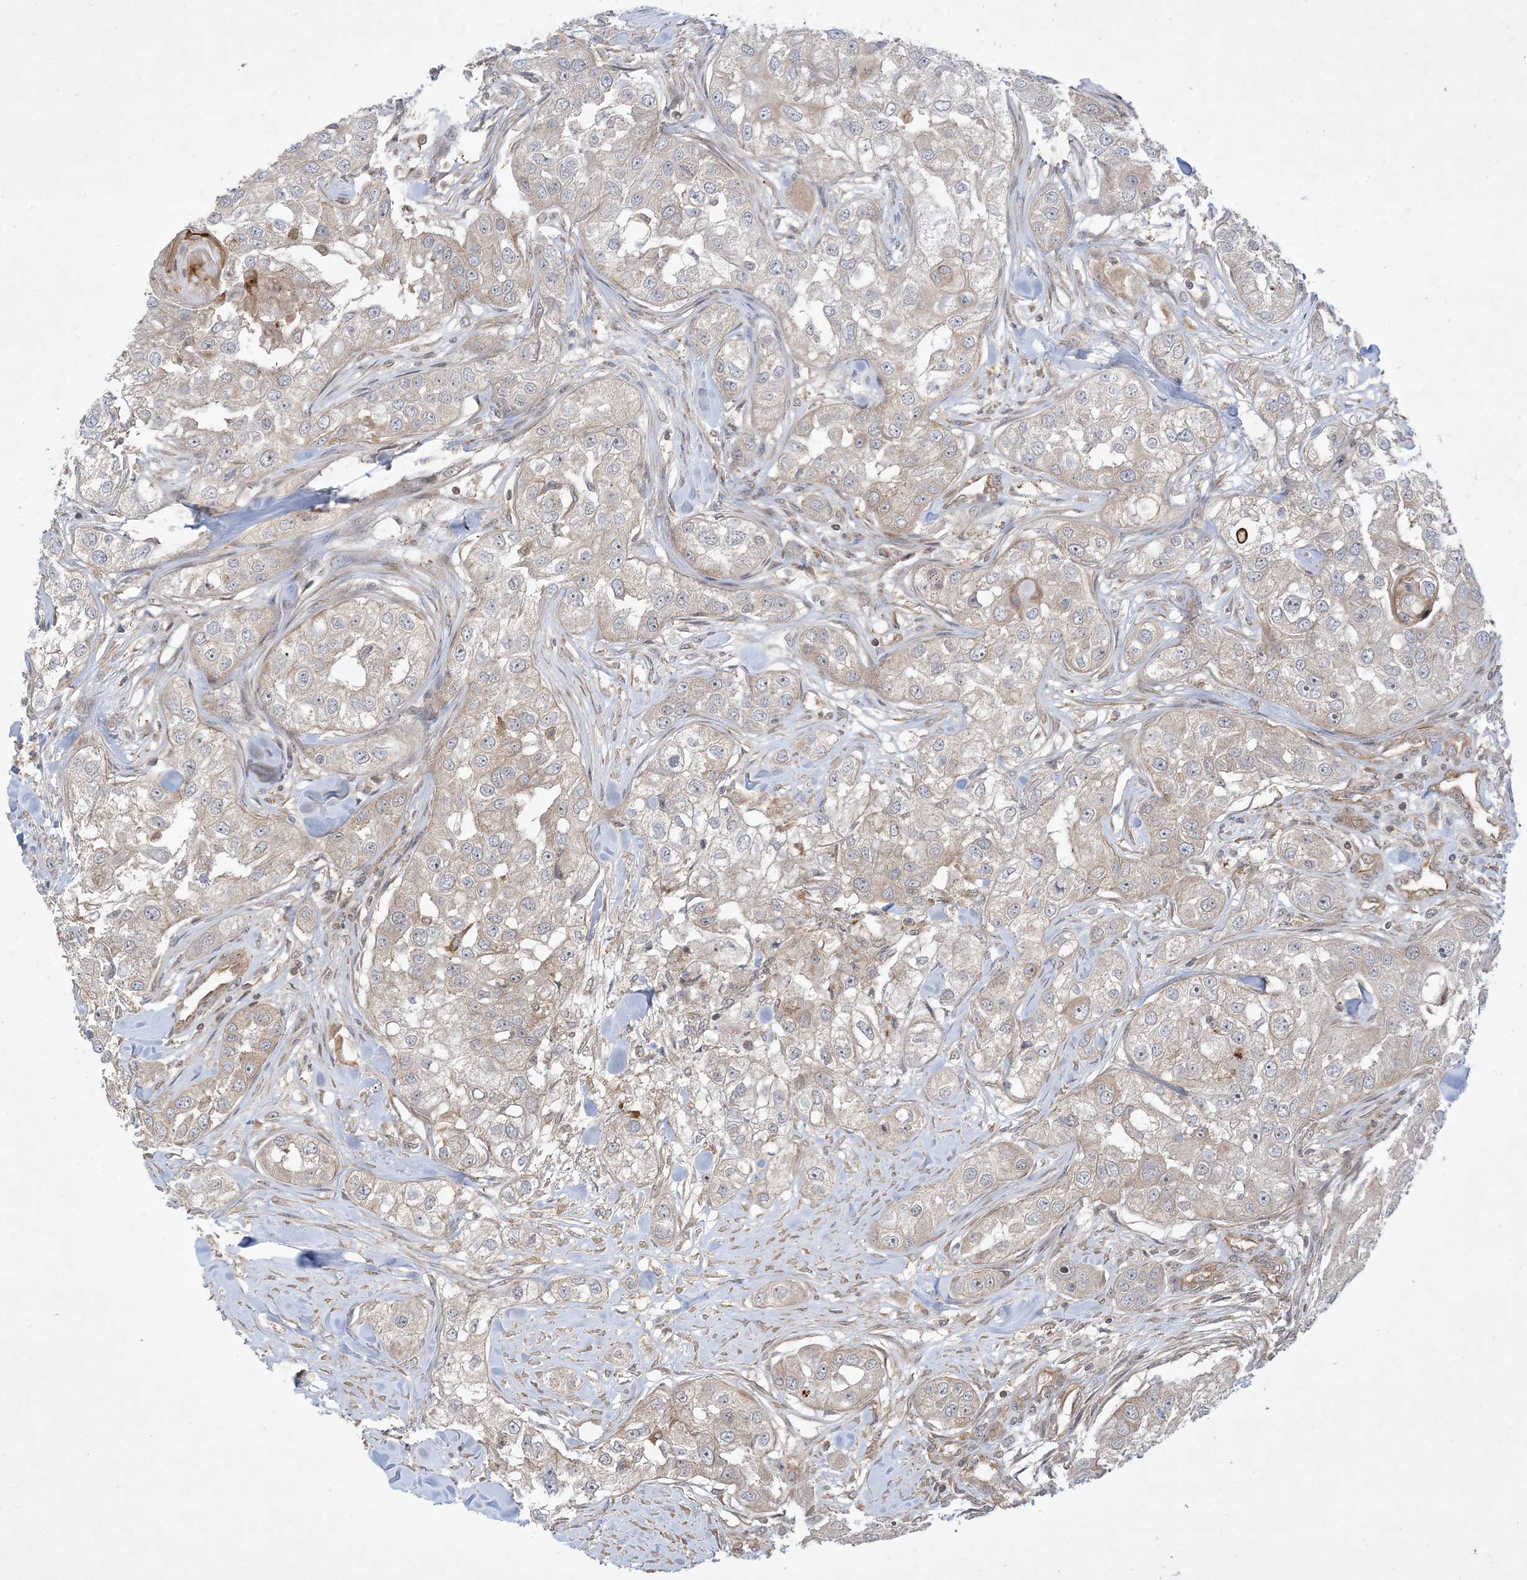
{"staining": {"intensity": "weak", "quantity": ">75%", "location": "cytoplasmic/membranous"}, "tissue": "head and neck cancer", "cell_type": "Tumor cells", "image_type": "cancer", "snomed": [{"axis": "morphology", "description": "Normal tissue, NOS"}, {"axis": "morphology", "description": "Squamous cell carcinoma, NOS"}, {"axis": "topography", "description": "Skeletal muscle"}, {"axis": "topography", "description": "Head-Neck"}], "caption": "This is a micrograph of IHC staining of squamous cell carcinoma (head and neck), which shows weak staining in the cytoplasmic/membranous of tumor cells.", "gene": "SOGA3", "patient": {"sex": "male", "age": 51}}